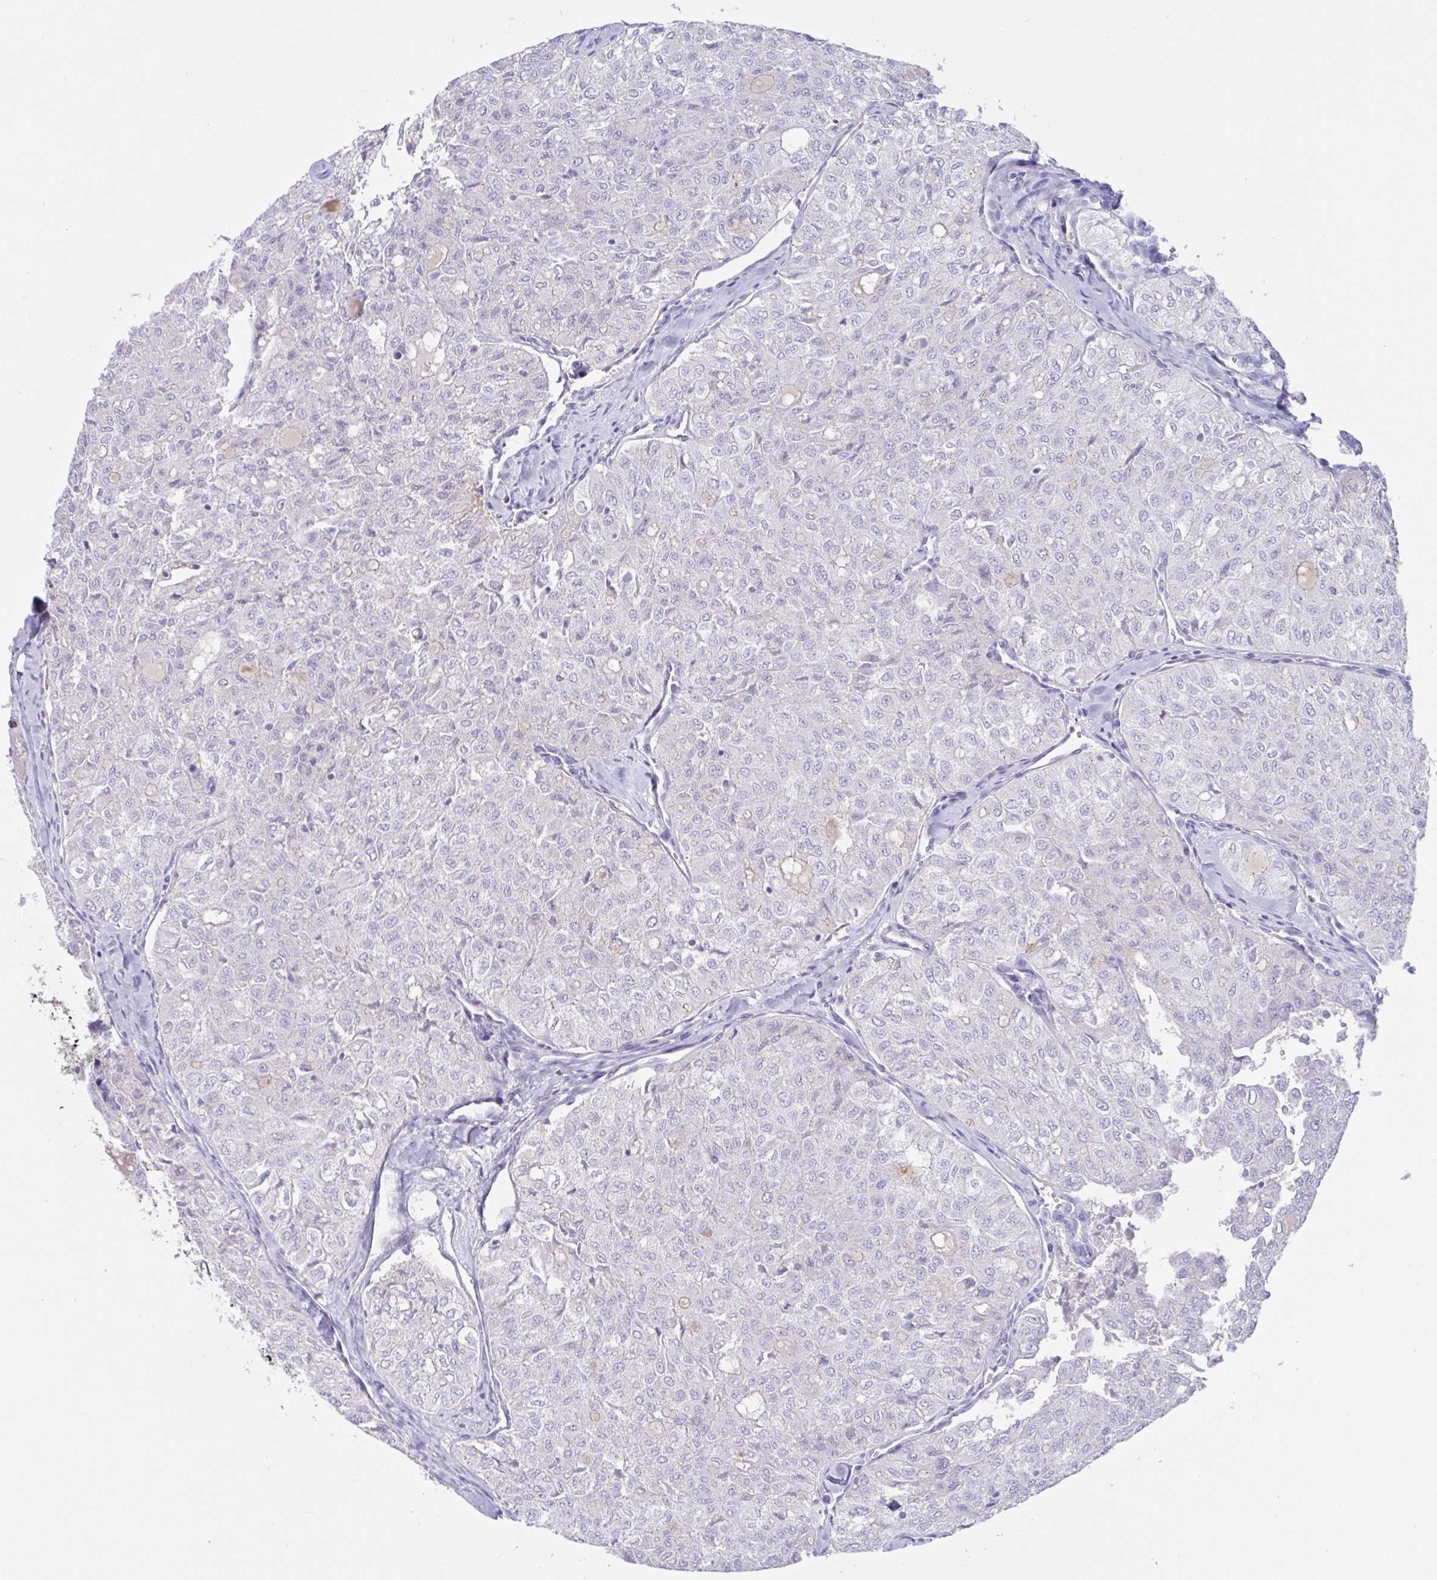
{"staining": {"intensity": "negative", "quantity": "none", "location": "none"}, "tissue": "thyroid cancer", "cell_type": "Tumor cells", "image_type": "cancer", "snomed": [{"axis": "morphology", "description": "Follicular adenoma carcinoma, NOS"}, {"axis": "topography", "description": "Thyroid gland"}], "caption": "Tumor cells show no significant protein staining in follicular adenoma carcinoma (thyroid). (DAB (3,3'-diaminobenzidine) immunohistochemistry (IHC) with hematoxylin counter stain).", "gene": "ZNHIT2", "patient": {"sex": "male", "age": 75}}